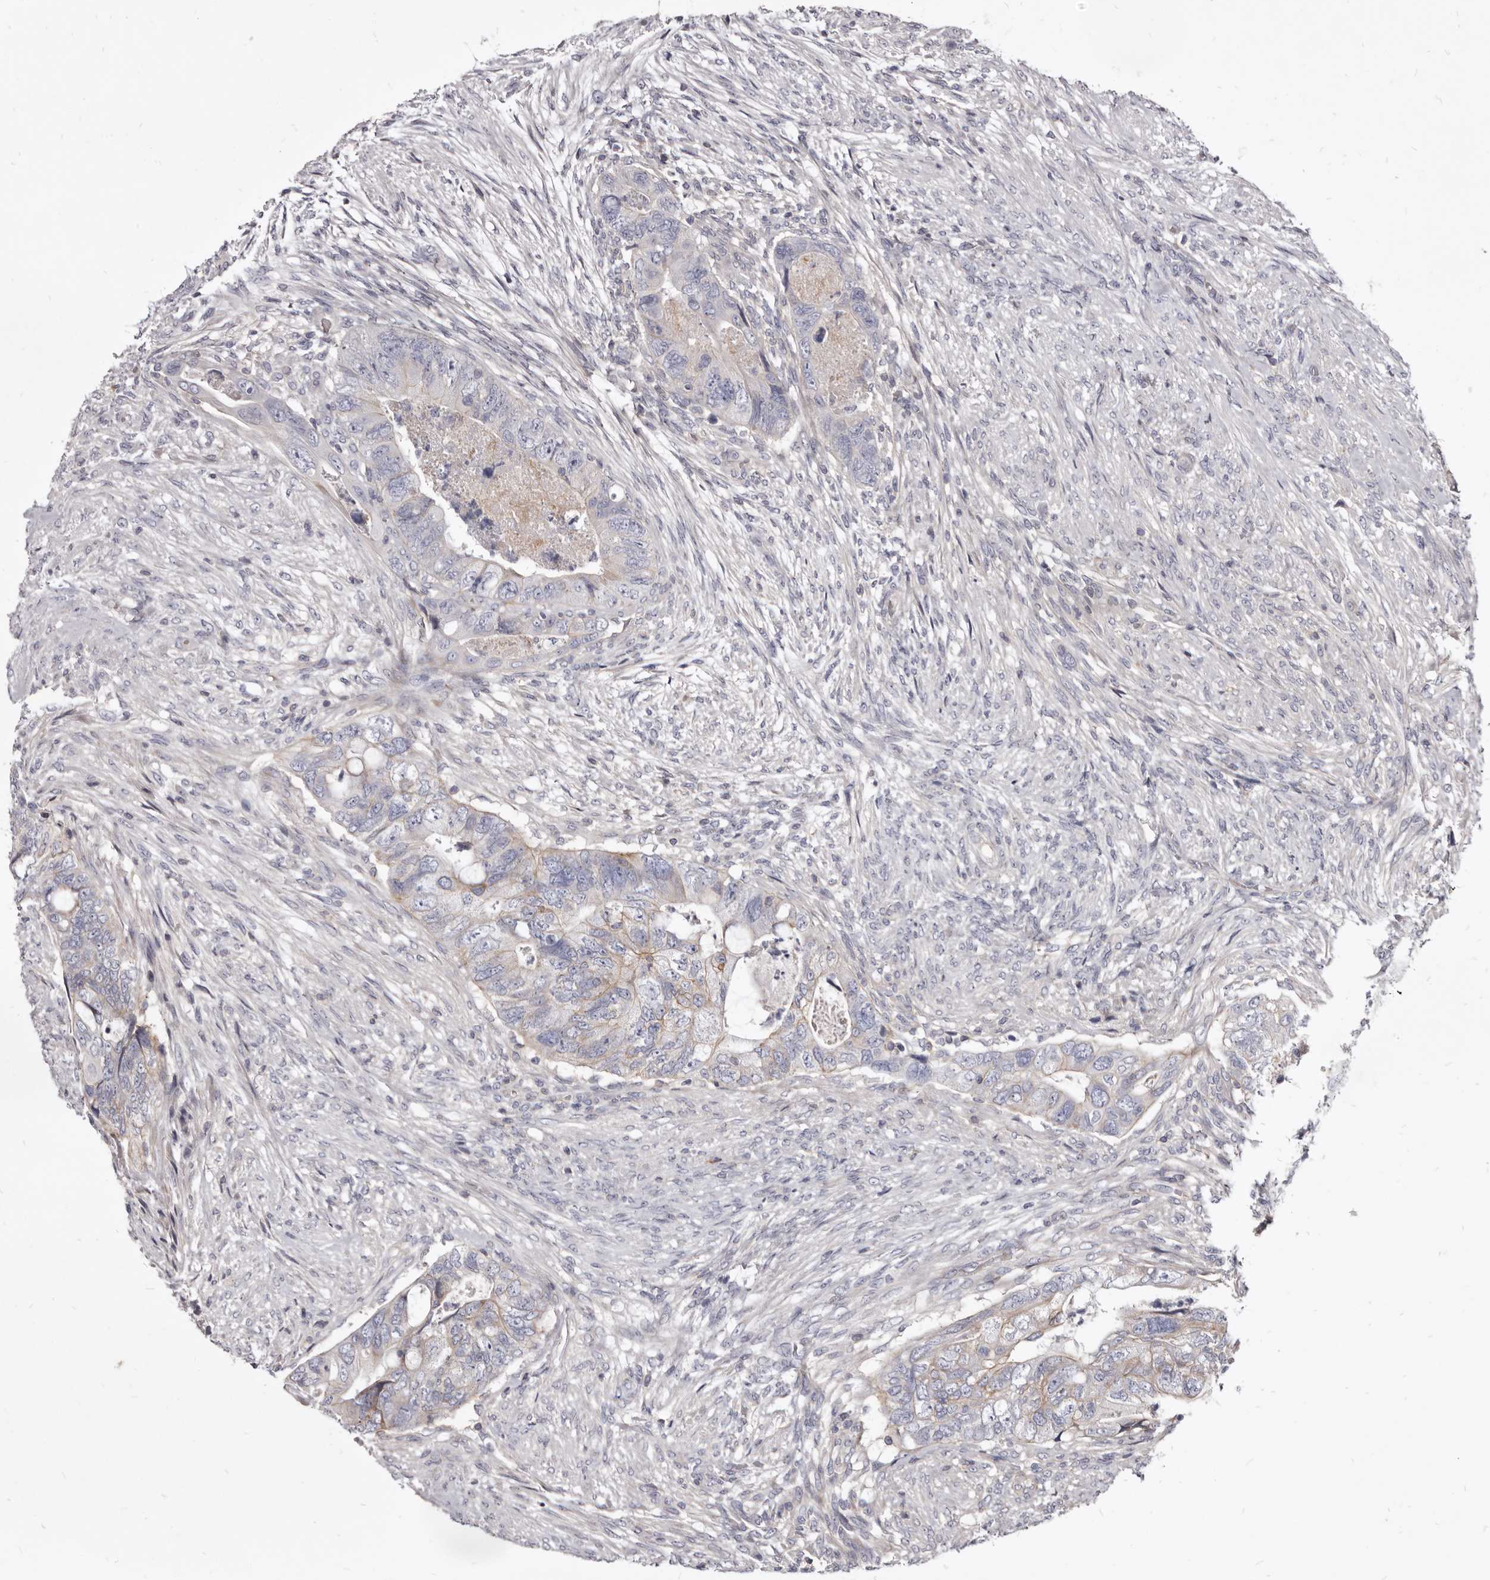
{"staining": {"intensity": "weak", "quantity": "<25%", "location": "cytoplasmic/membranous"}, "tissue": "colorectal cancer", "cell_type": "Tumor cells", "image_type": "cancer", "snomed": [{"axis": "morphology", "description": "Adenocarcinoma, NOS"}, {"axis": "topography", "description": "Rectum"}], "caption": "IHC photomicrograph of human colorectal adenocarcinoma stained for a protein (brown), which demonstrates no staining in tumor cells. Nuclei are stained in blue.", "gene": "FAS", "patient": {"sex": "male", "age": 63}}